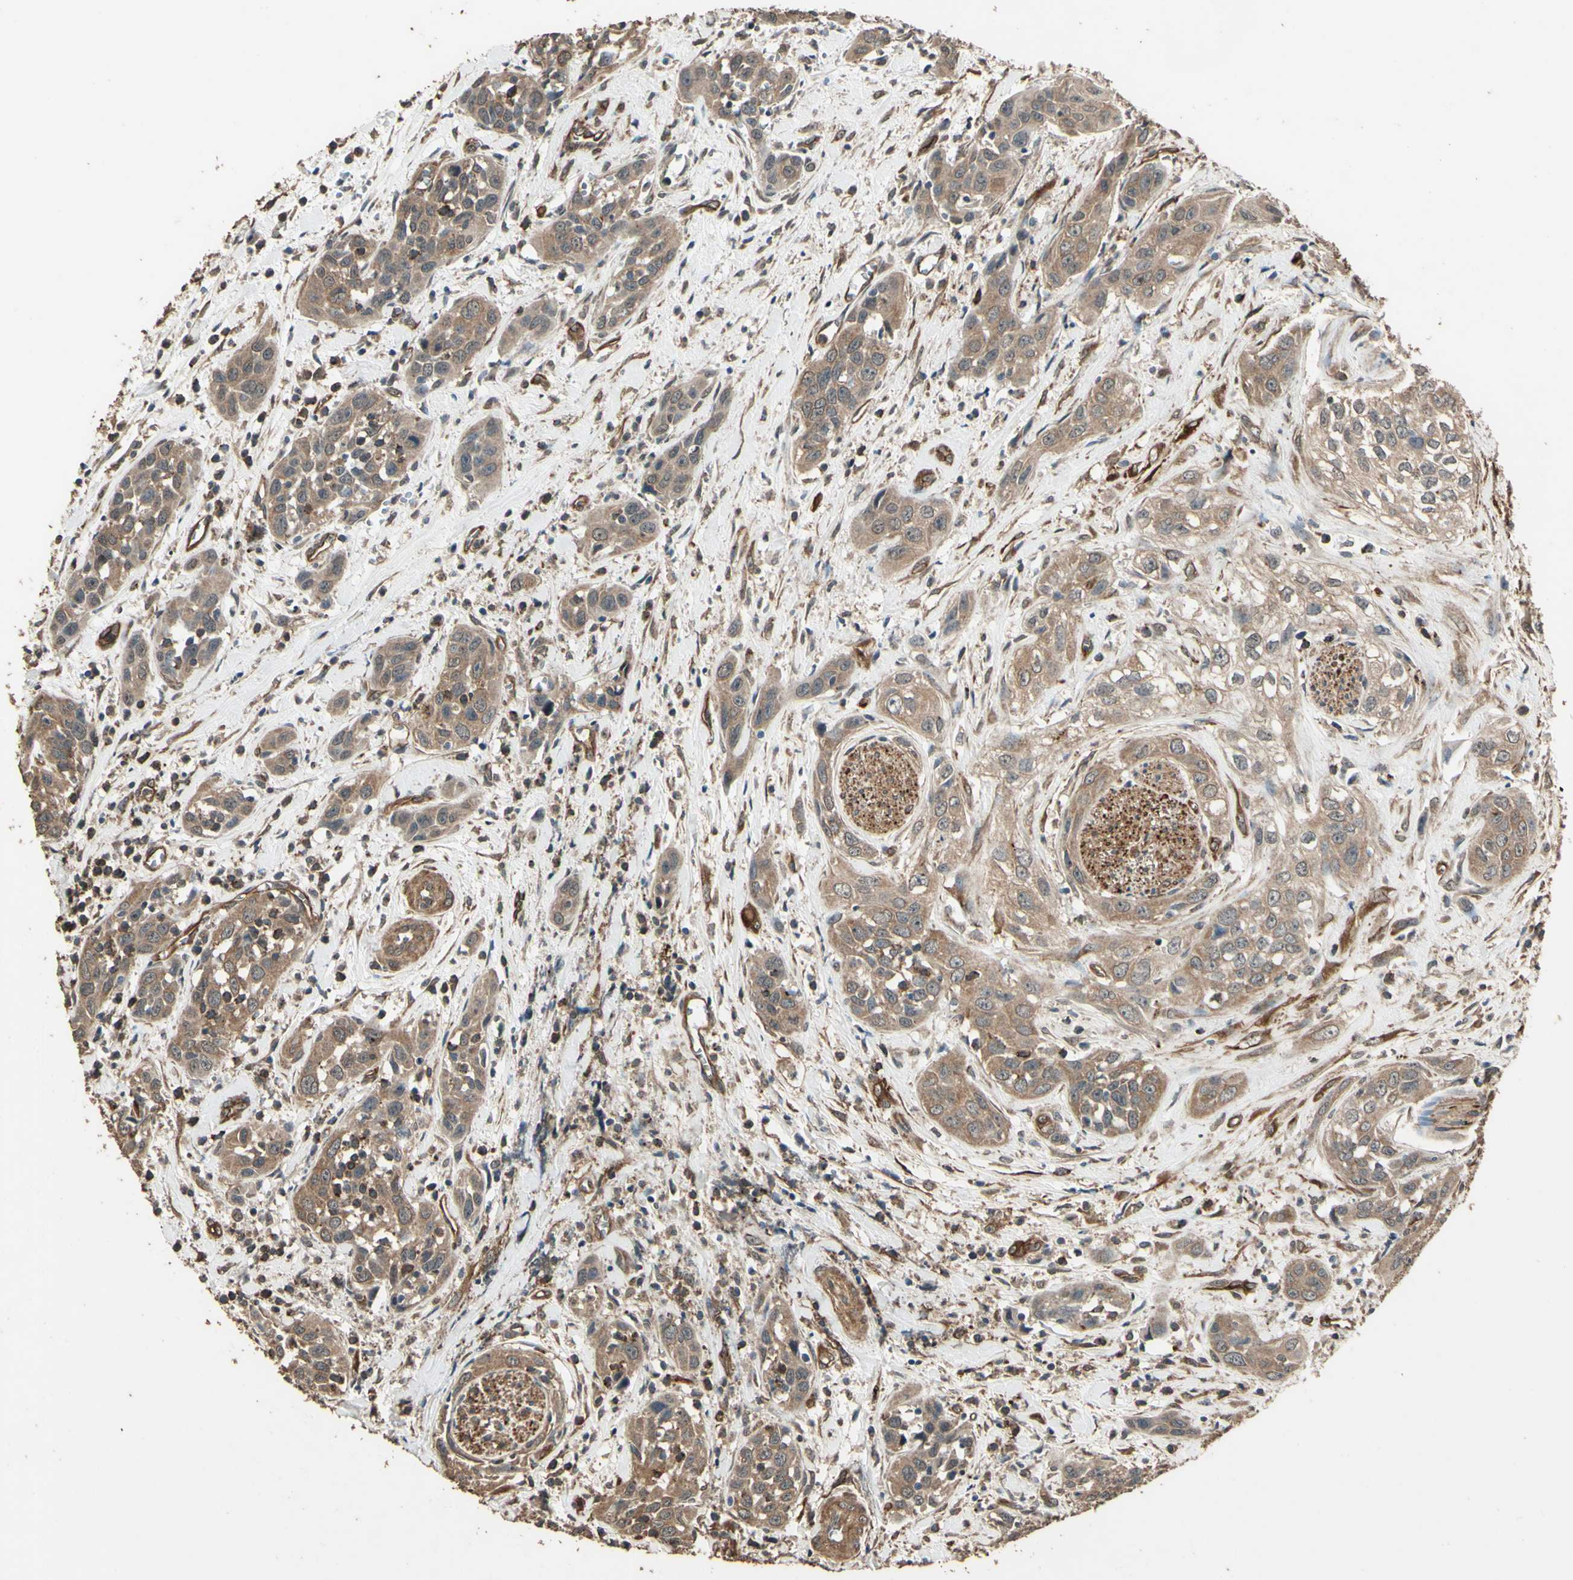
{"staining": {"intensity": "moderate", "quantity": ">75%", "location": "cytoplasmic/membranous"}, "tissue": "head and neck cancer", "cell_type": "Tumor cells", "image_type": "cancer", "snomed": [{"axis": "morphology", "description": "Squamous cell carcinoma, NOS"}, {"axis": "topography", "description": "Oral tissue"}, {"axis": "topography", "description": "Head-Neck"}], "caption": "There is medium levels of moderate cytoplasmic/membranous staining in tumor cells of head and neck cancer (squamous cell carcinoma), as demonstrated by immunohistochemical staining (brown color).", "gene": "TSPO", "patient": {"sex": "female", "age": 50}}